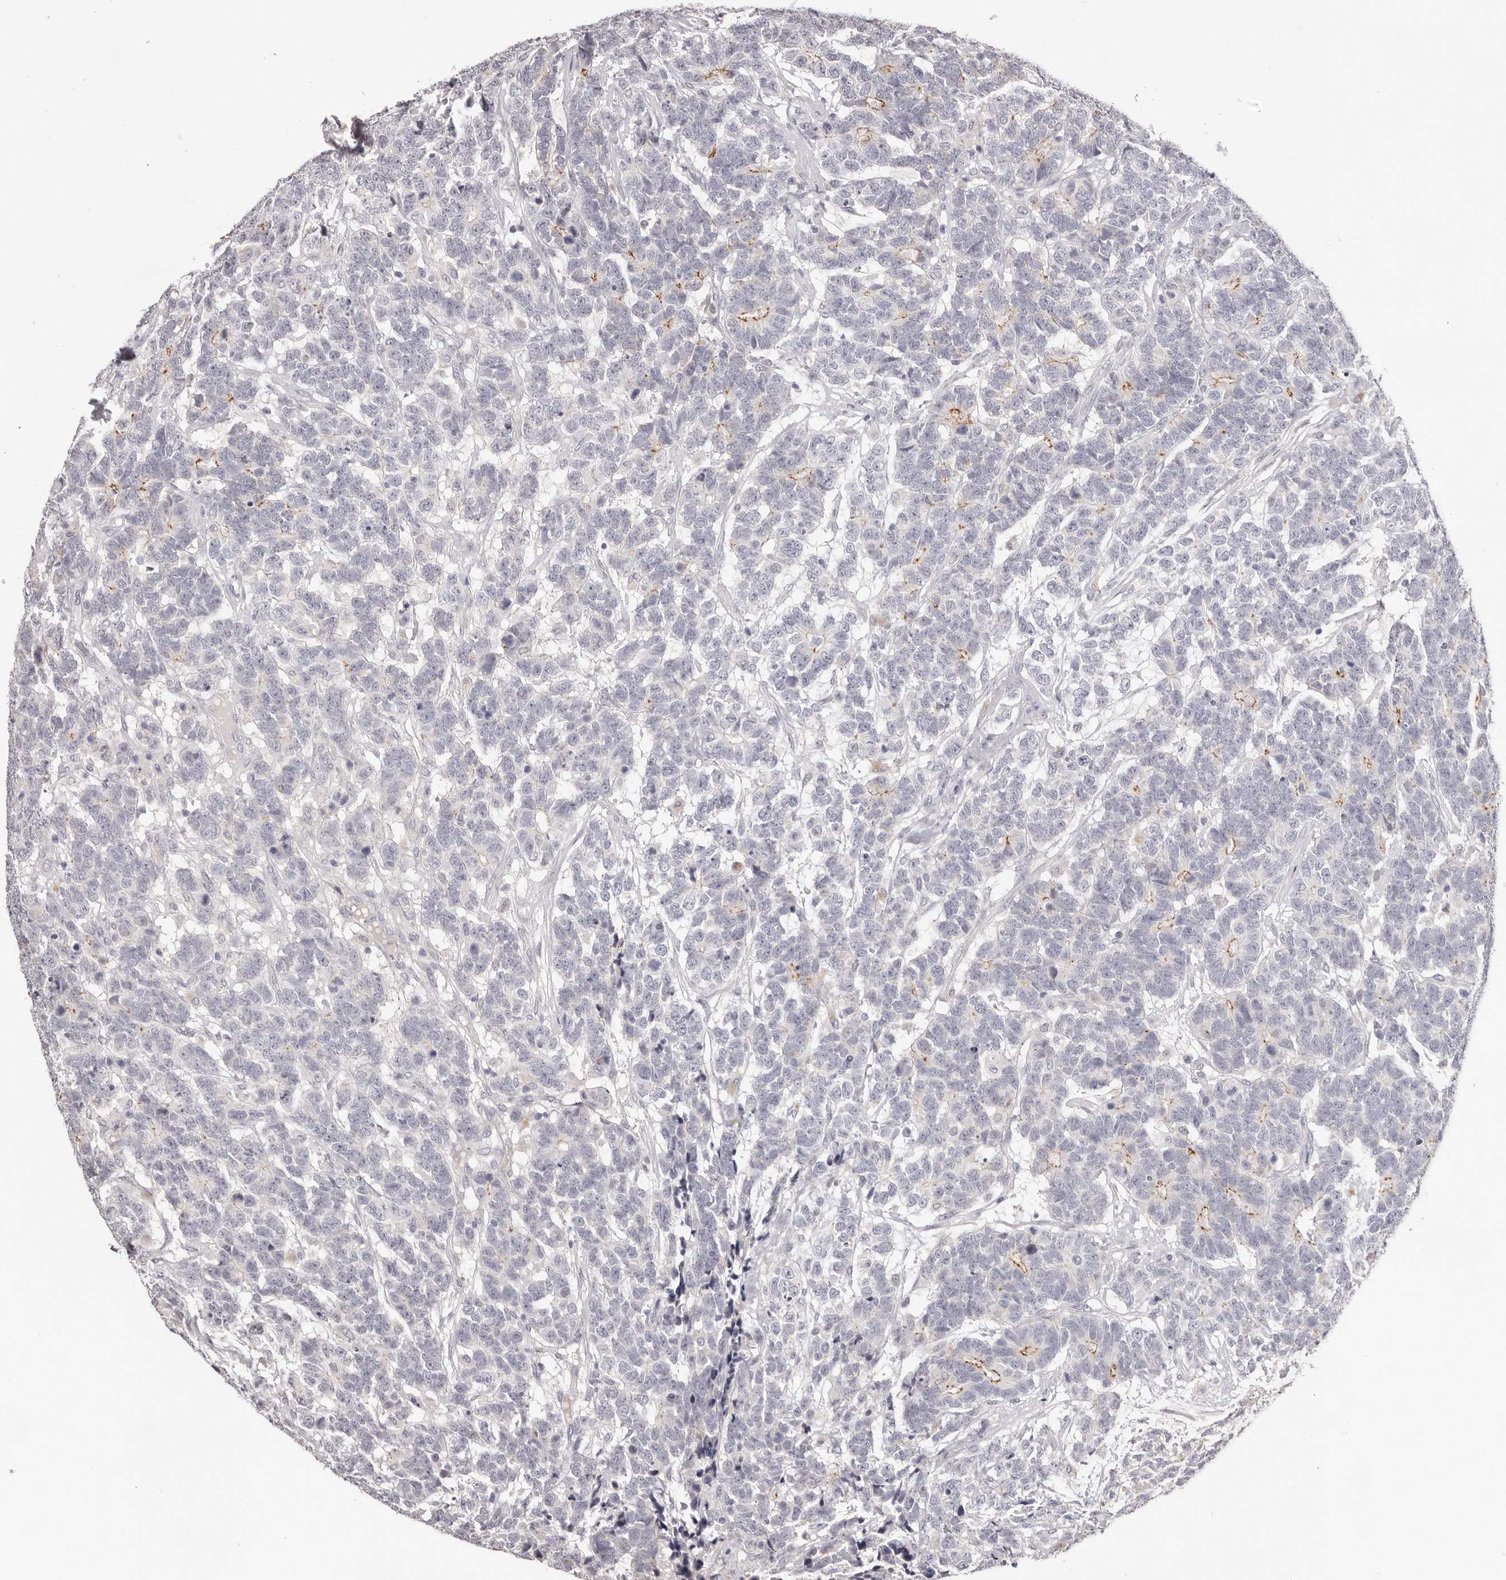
{"staining": {"intensity": "negative", "quantity": "none", "location": "none"}, "tissue": "testis cancer", "cell_type": "Tumor cells", "image_type": "cancer", "snomed": [{"axis": "morphology", "description": "Carcinoma, Embryonal, NOS"}, {"axis": "topography", "description": "Testis"}], "caption": "Tumor cells are negative for protein expression in human embryonal carcinoma (testis).", "gene": "PCDHB6", "patient": {"sex": "male", "age": 26}}